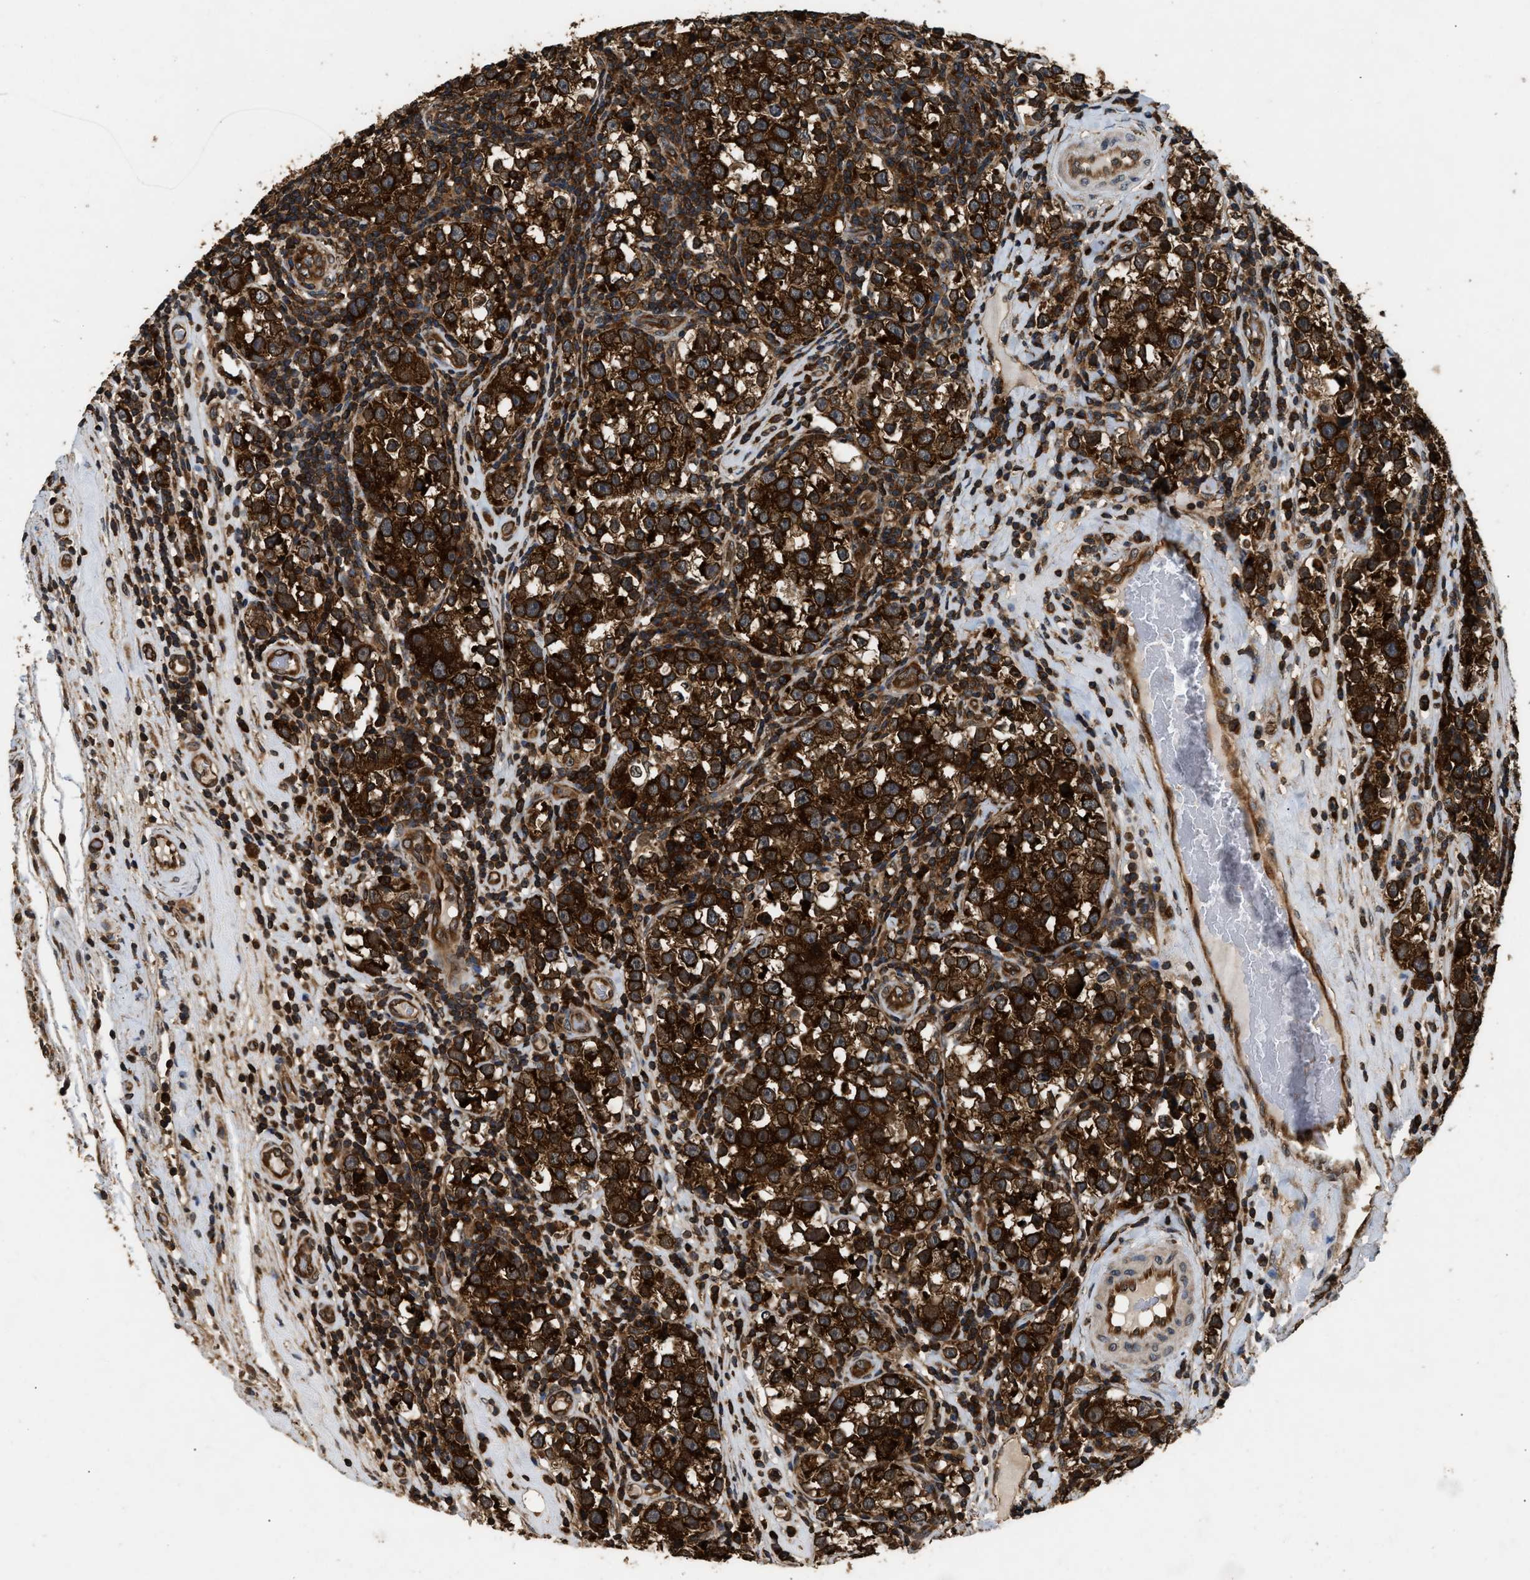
{"staining": {"intensity": "strong", "quantity": ">75%", "location": "cytoplasmic/membranous"}, "tissue": "testis cancer", "cell_type": "Tumor cells", "image_type": "cancer", "snomed": [{"axis": "morphology", "description": "Normal tissue, NOS"}, {"axis": "morphology", "description": "Seminoma, NOS"}, {"axis": "topography", "description": "Testis"}], "caption": "Tumor cells show high levels of strong cytoplasmic/membranous positivity in approximately >75% of cells in testis seminoma.", "gene": "DNAJC2", "patient": {"sex": "male", "age": 43}}